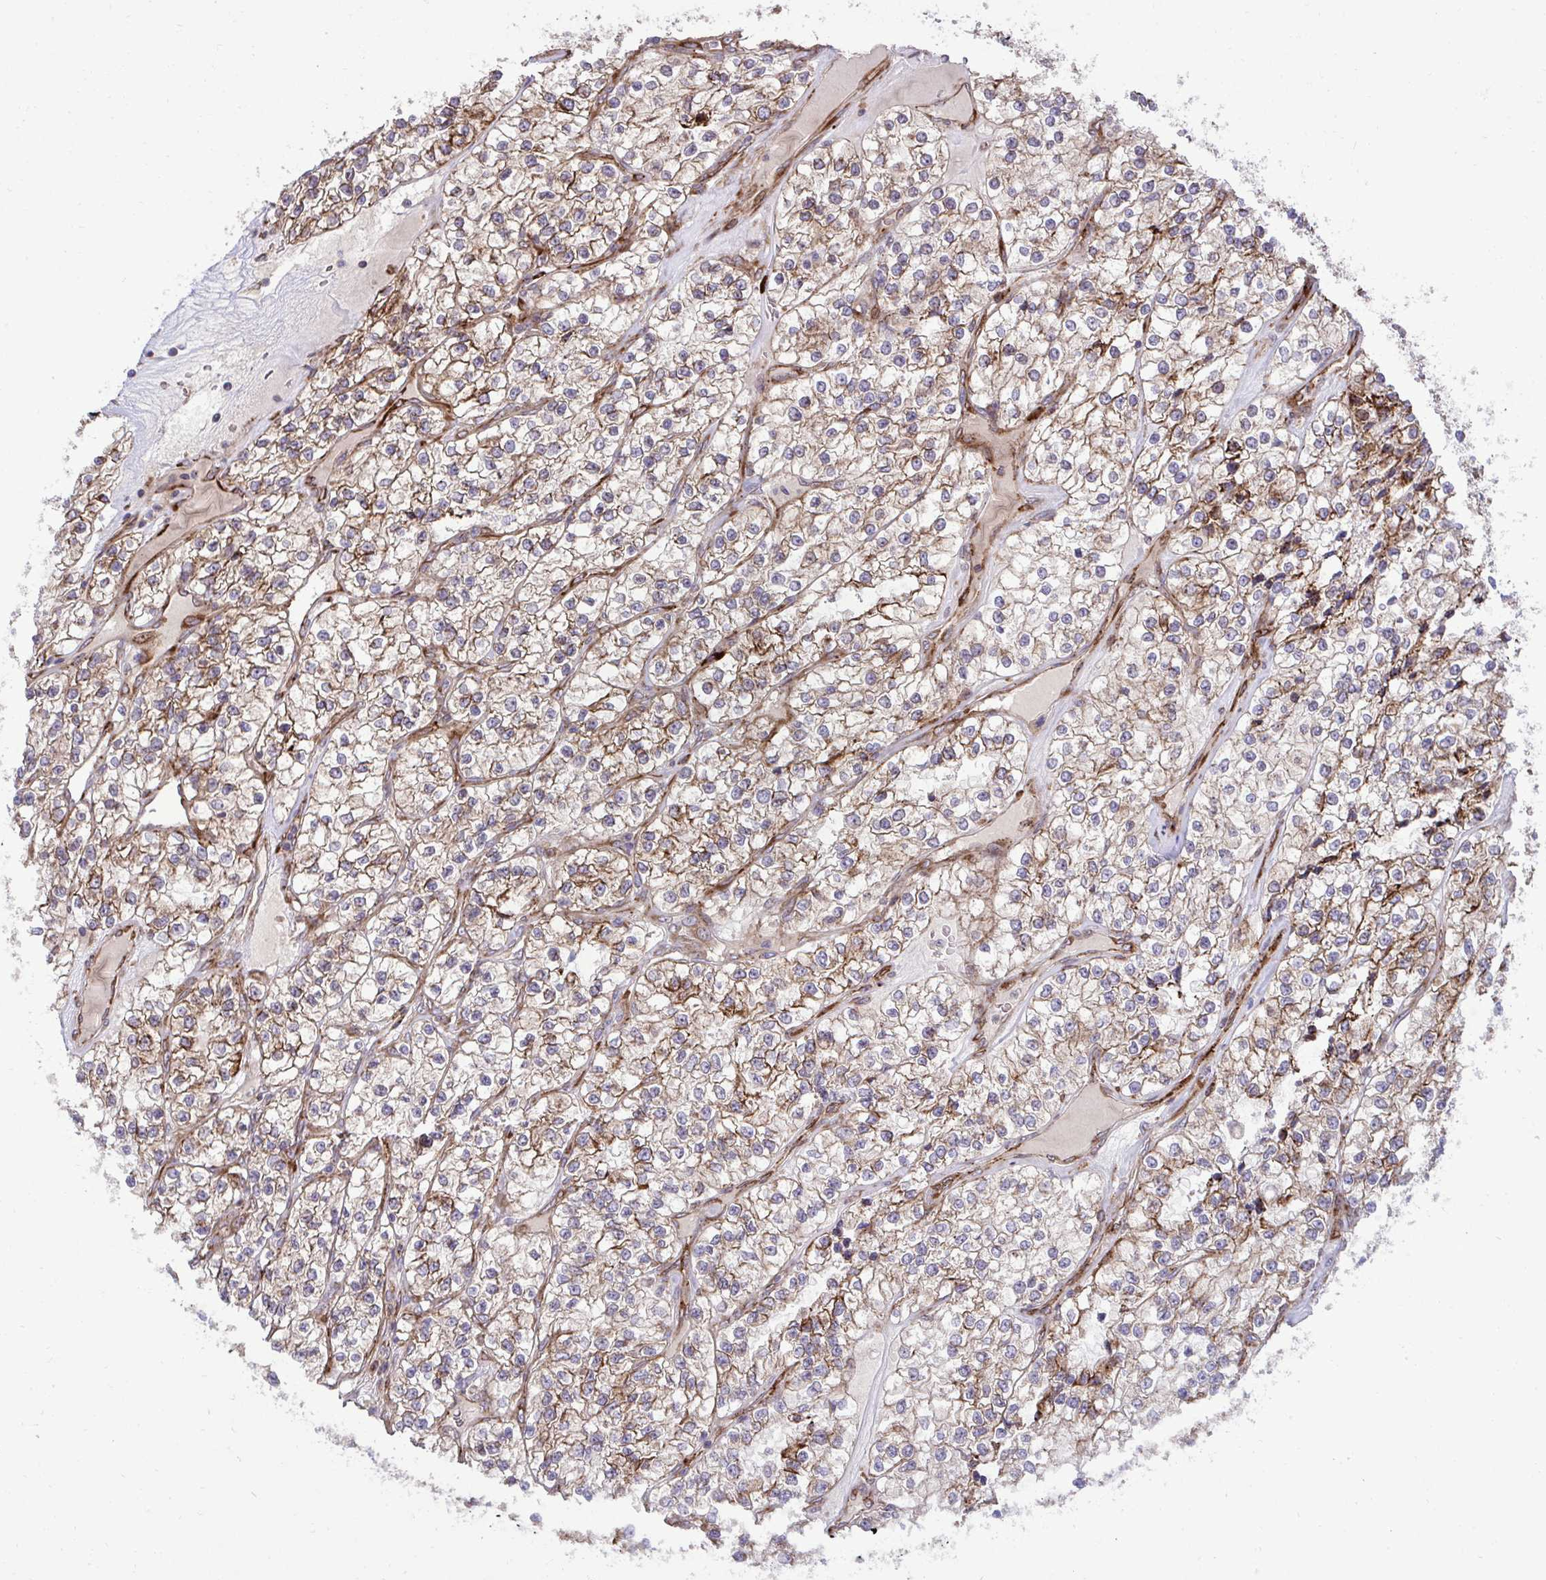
{"staining": {"intensity": "weak", "quantity": ">75%", "location": "cytoplasmic/membranous"}, "tissue": "renal cancer", "cell_type": "Tumor cells", "image_type": "cancer", "snomed": [{"axis": "morphology", "description": "Adenocarcinoma, NOS"}, {"axis": "topography", "description": "Kidney"}], "caption": "DAB (3,3'-diaminobenzidine) immunohistochemical staining of adenocarcinoma (renal) reveals weak cytoplasmic/membranous protein staining in about >75% of tumor cells.", "gene": "LIMS1", "patient": {"sex": "female", "age": 57}}